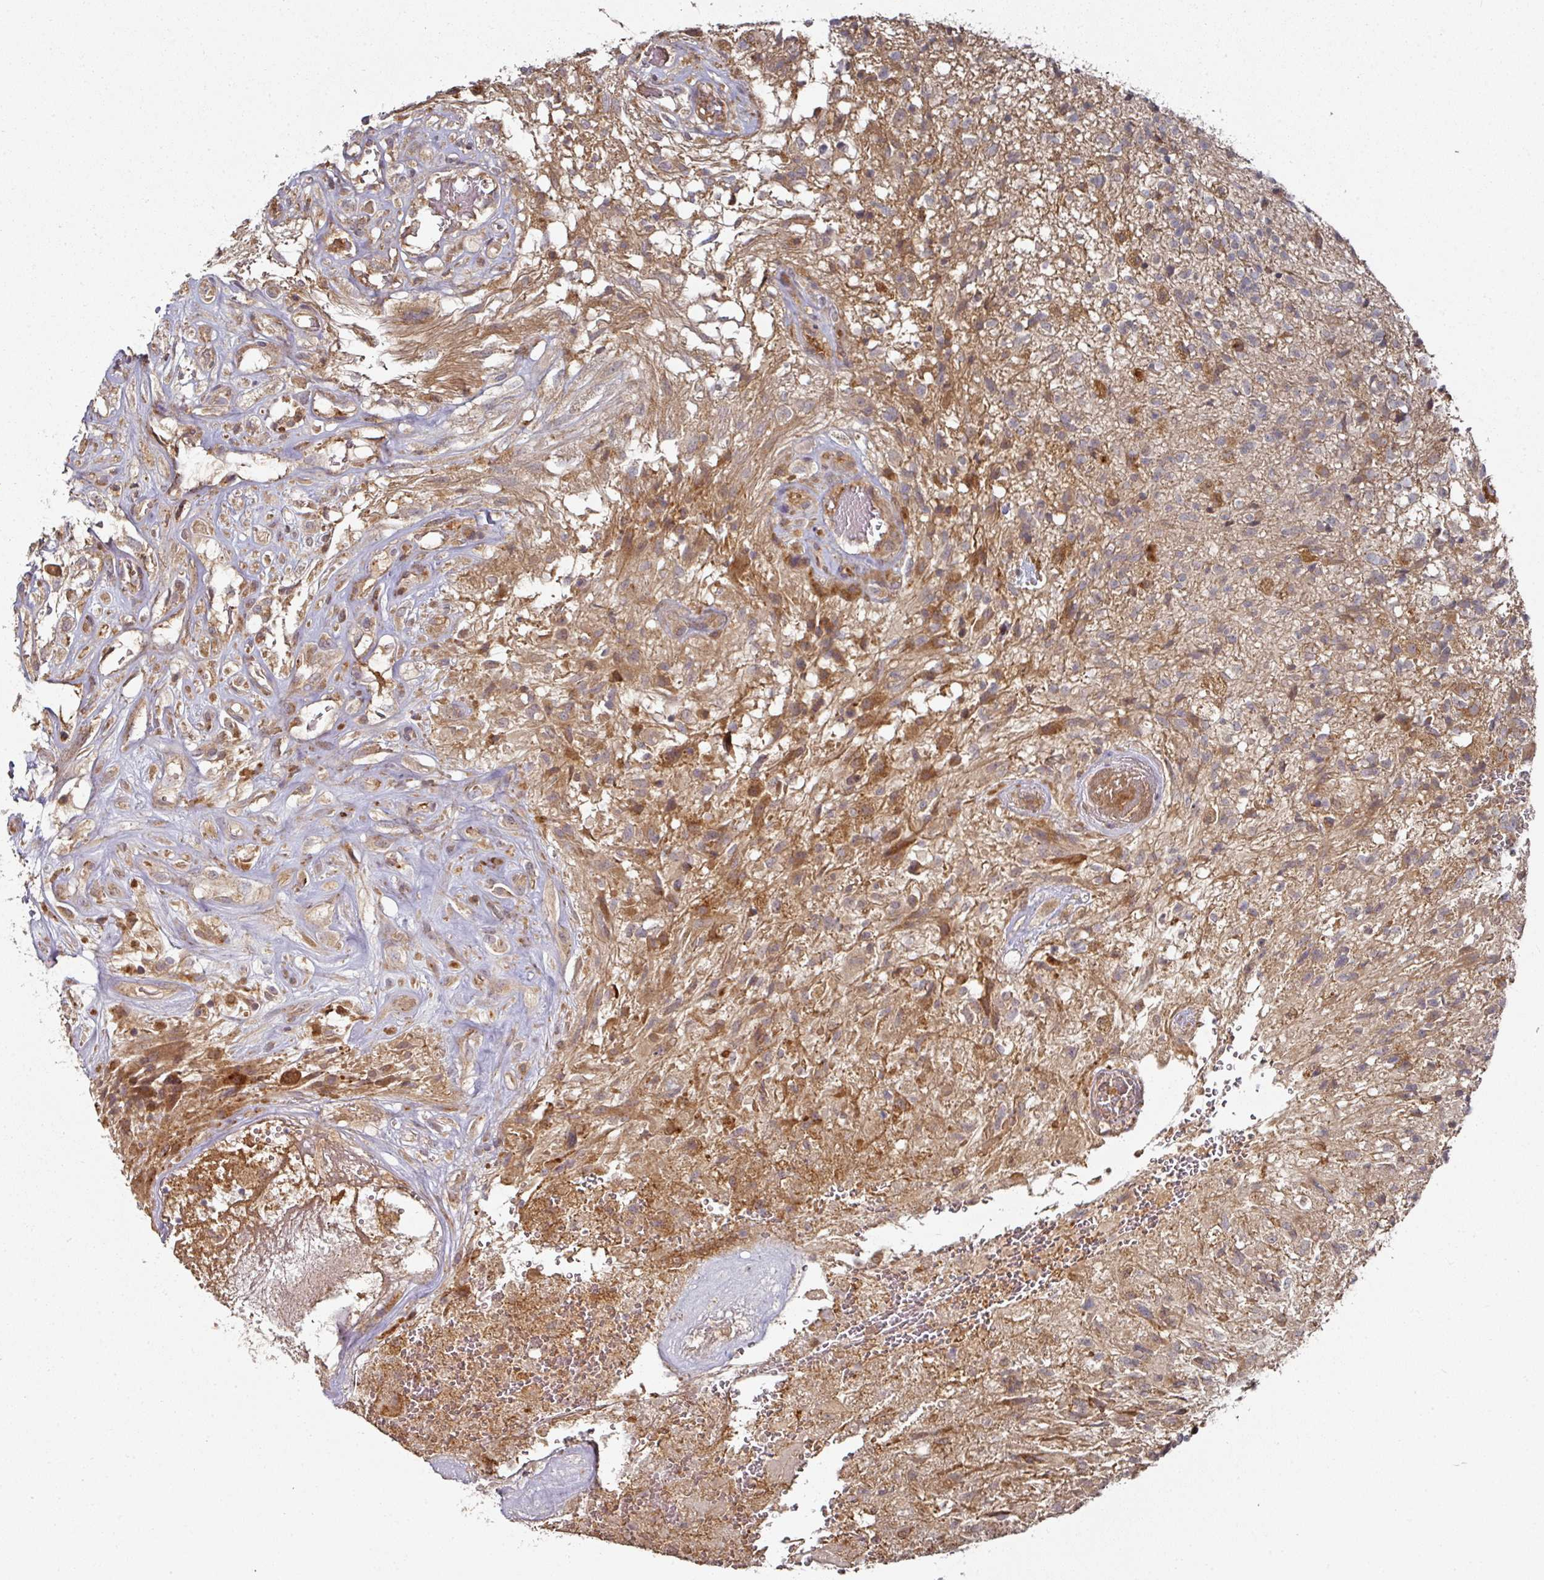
{"staining": {"intensity": "moderate", "quantity": ">75%", "location": "cytoplasmic/membranous"}, "tissue": "glioma", "cell_type": "Tumor cells", "image_type": "cancer", "snomed": [{"axis": "morphology", "description": "Glioma, malignant, High grade"}, {"axis": "topography", "description": "Brain"}], "caption": "A high-resolution photomicrograph shows immunohistochemistry (IHC) staining of malignant glioma (high-grade), which demonstrates moderate cytoplasmic/membranous staining in about >75% of tumor cells. Nuclei are stained in blue.", "gene": "CEP95", "patient": {"sex": "male", "age": 56}}